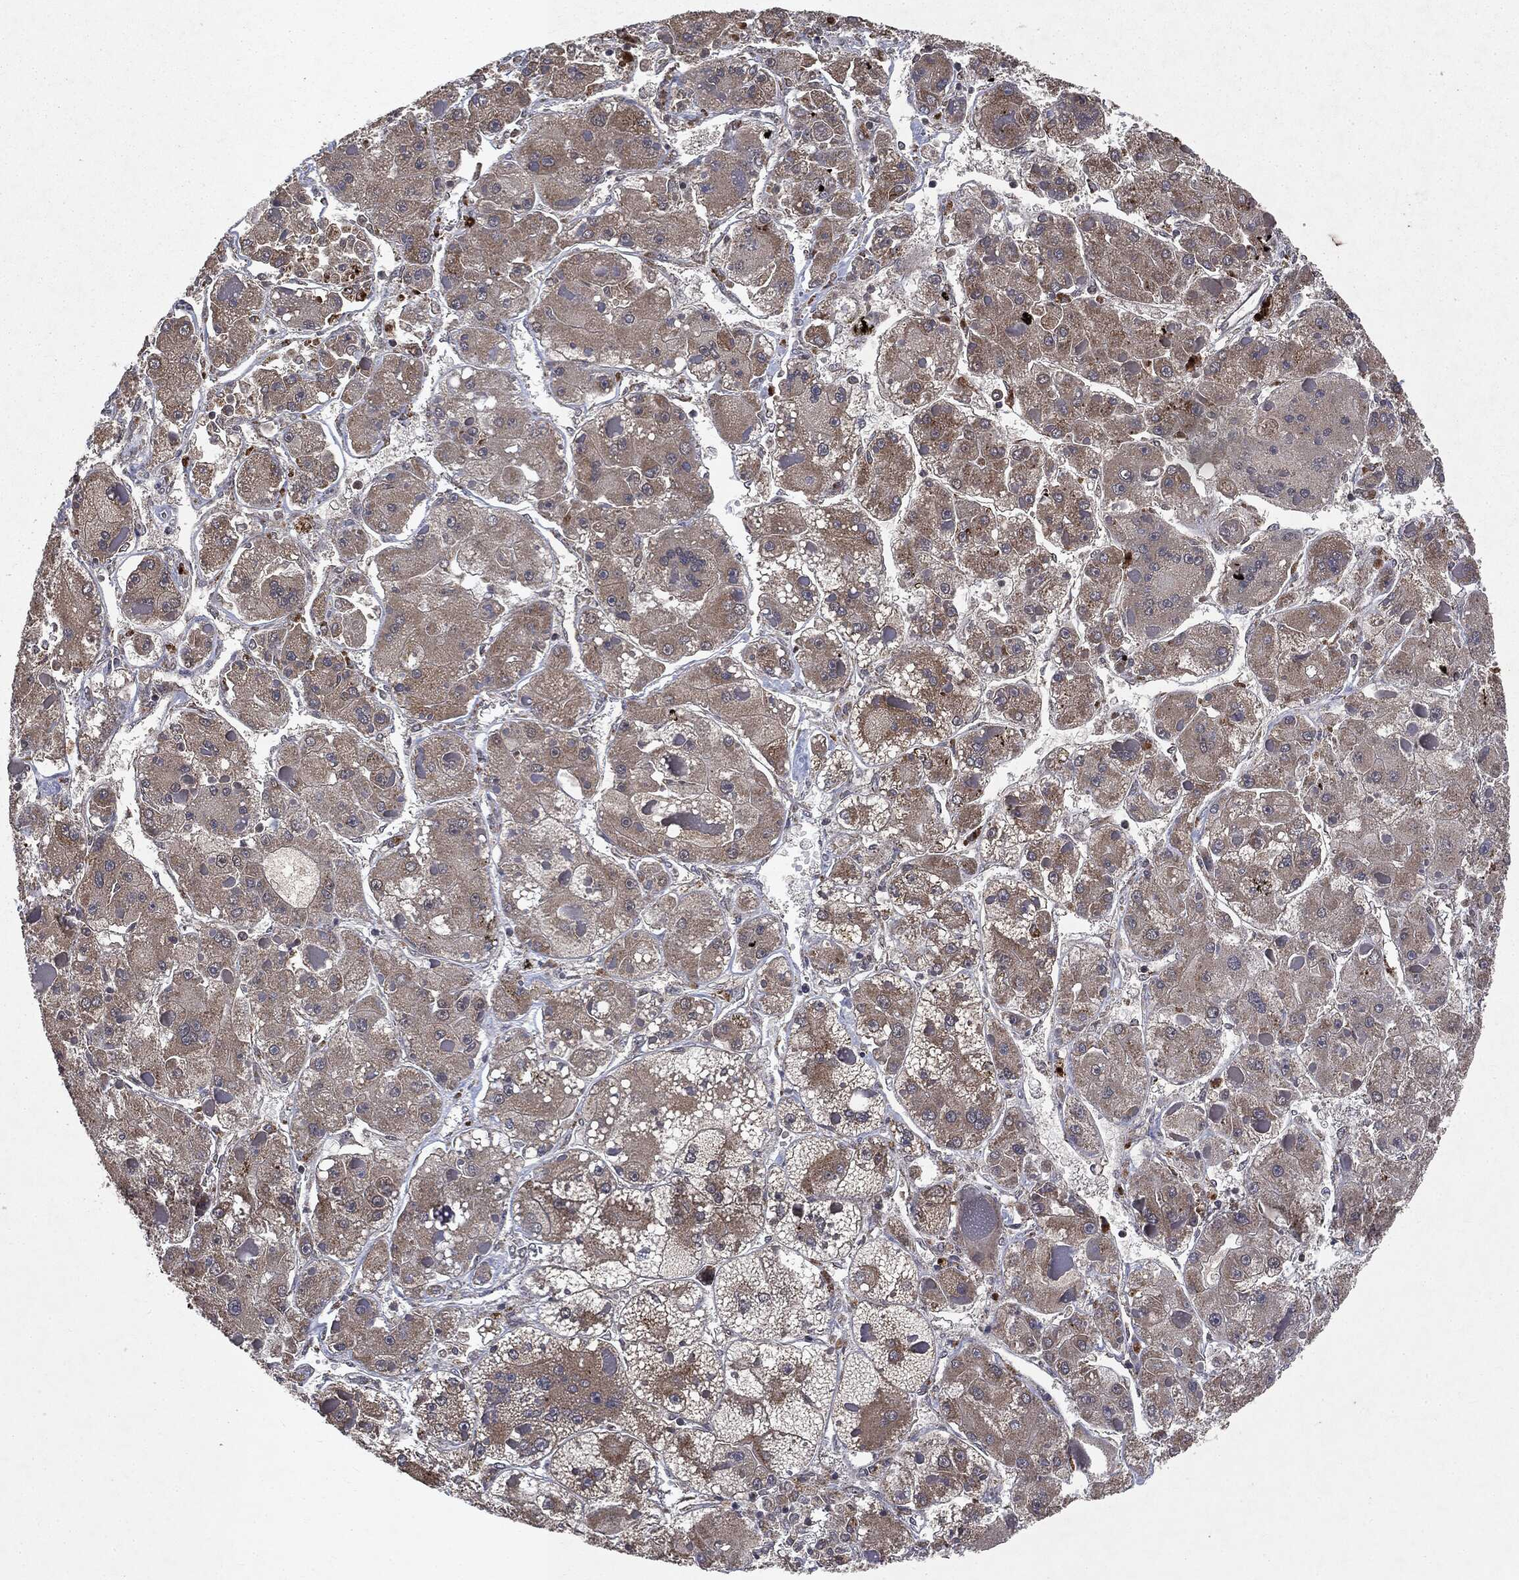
{"staining": {"intensity": "weak", "quantity": ">75%", "location": "cytoplasmic/membranous"}, "tissue": "liver cancer", "cell_type": "Tumor cells", "image_type": "cancer", "snomed": [{"axis": "morphology", "description": "Carcinoma, Hepatocellular, NOS"}, {"axis": "topography", "description": "Liver"}], "caption": "An immunohistochemistry image of neoplastic tissue is shown. Protein staining in brown shows weak cytoplasmic/membranous positivity in liver cancer (hepatocellular carcinoma) within tumor cells.", "gene": "PLPPR2", "patient": {"sex": "female", "age": 73}}